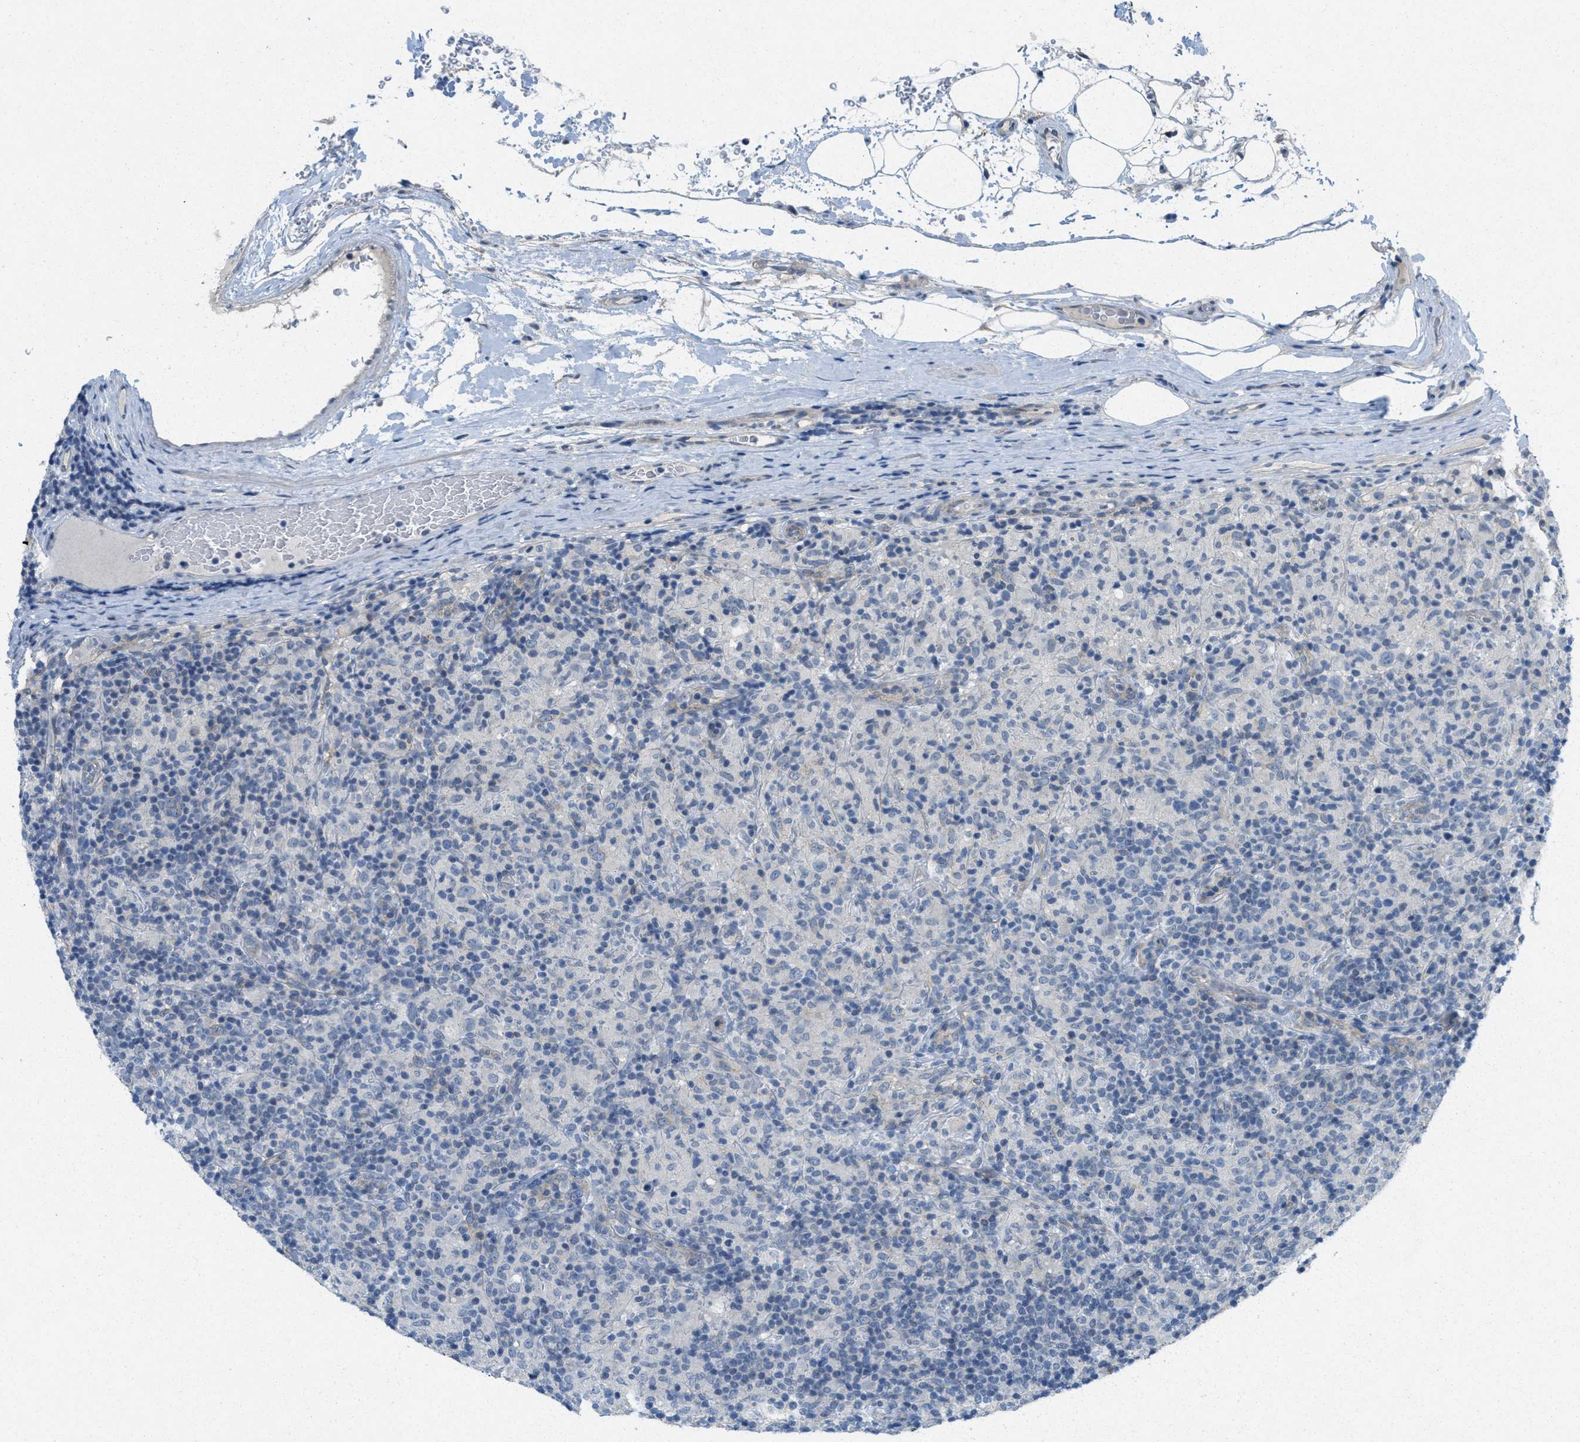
{"staining": {"intensity": "negative", "quantity": "none", "location": "none"}, "tissue": "lymphoma", "cell_type": "Tumor cells", "image_type": "cancer", "snomed": [{"axis": "morphology", "description": "Hodgkin's disease, NOS"}, {"axis": "topography", "description": "Lymph node"}], "caption": "This image is of Hodgkin's disease stained with immunohistochemistry to label a protein in brown with the nuclei are counter-stained blue. There is no staining in tumor cells. (Stains: DAB immunohistochemistry with hematoxylin counter stain, Microscopy: brightfield microscopy at high magnification).", "gene": "ZFYVE9", "patient": {"sex": "male", "age": 70}}